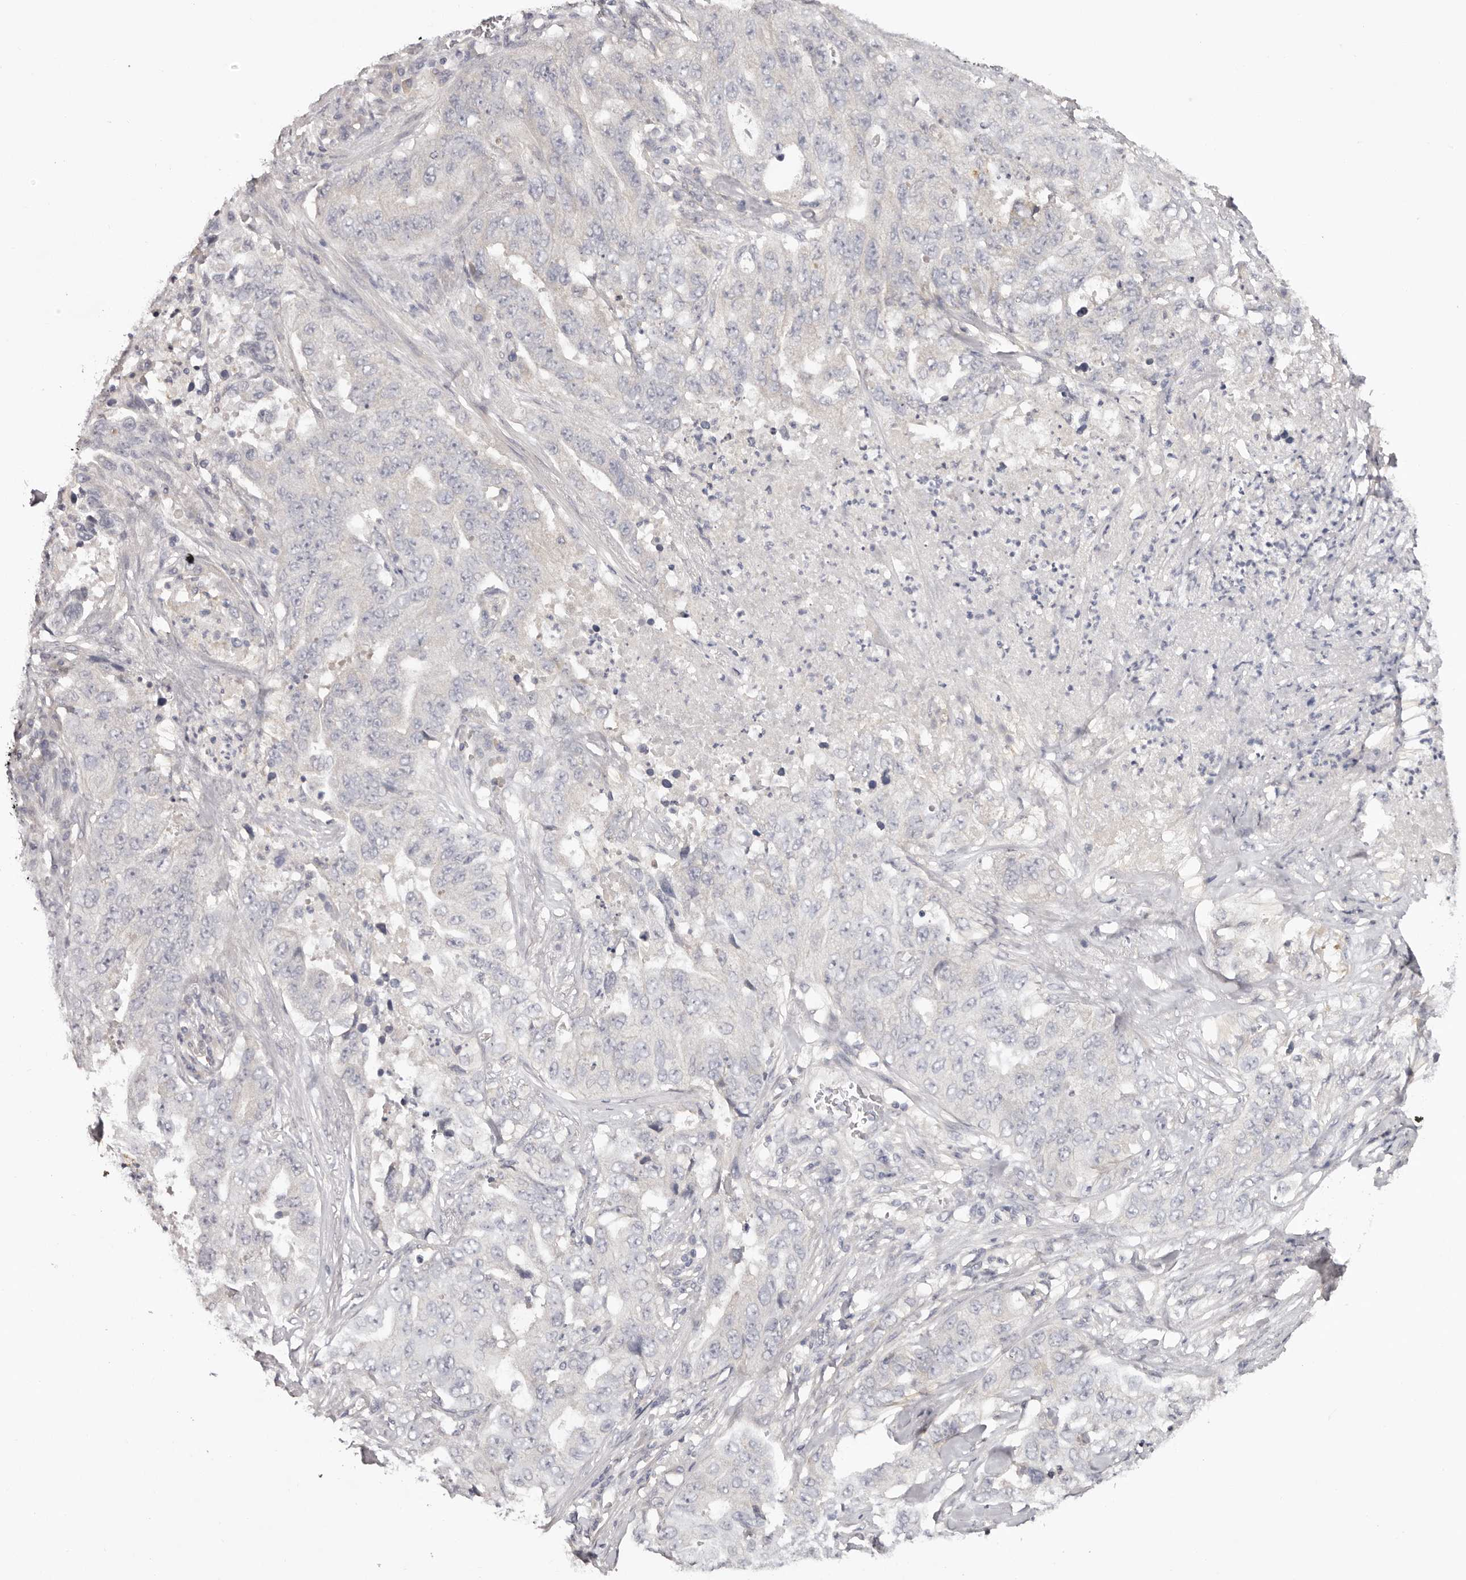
{"staining": {"intensity": "negative", "quantity": "none", "location": "none"}, "tissue": "lung cancer", "cell_type": "Tumor cells", "image_type": "cancer", "snomed": [{"axis": "morphology", "description": "Adenocarcinoma, NOS"}, {"axis": "topography", "description": "Lung"}], "caption": "Tumor cells are negative for protein expression in human lung adenocarcinoma.", "gene": "SCUBE2", "patient": {"sex": "female", "age": 51}}